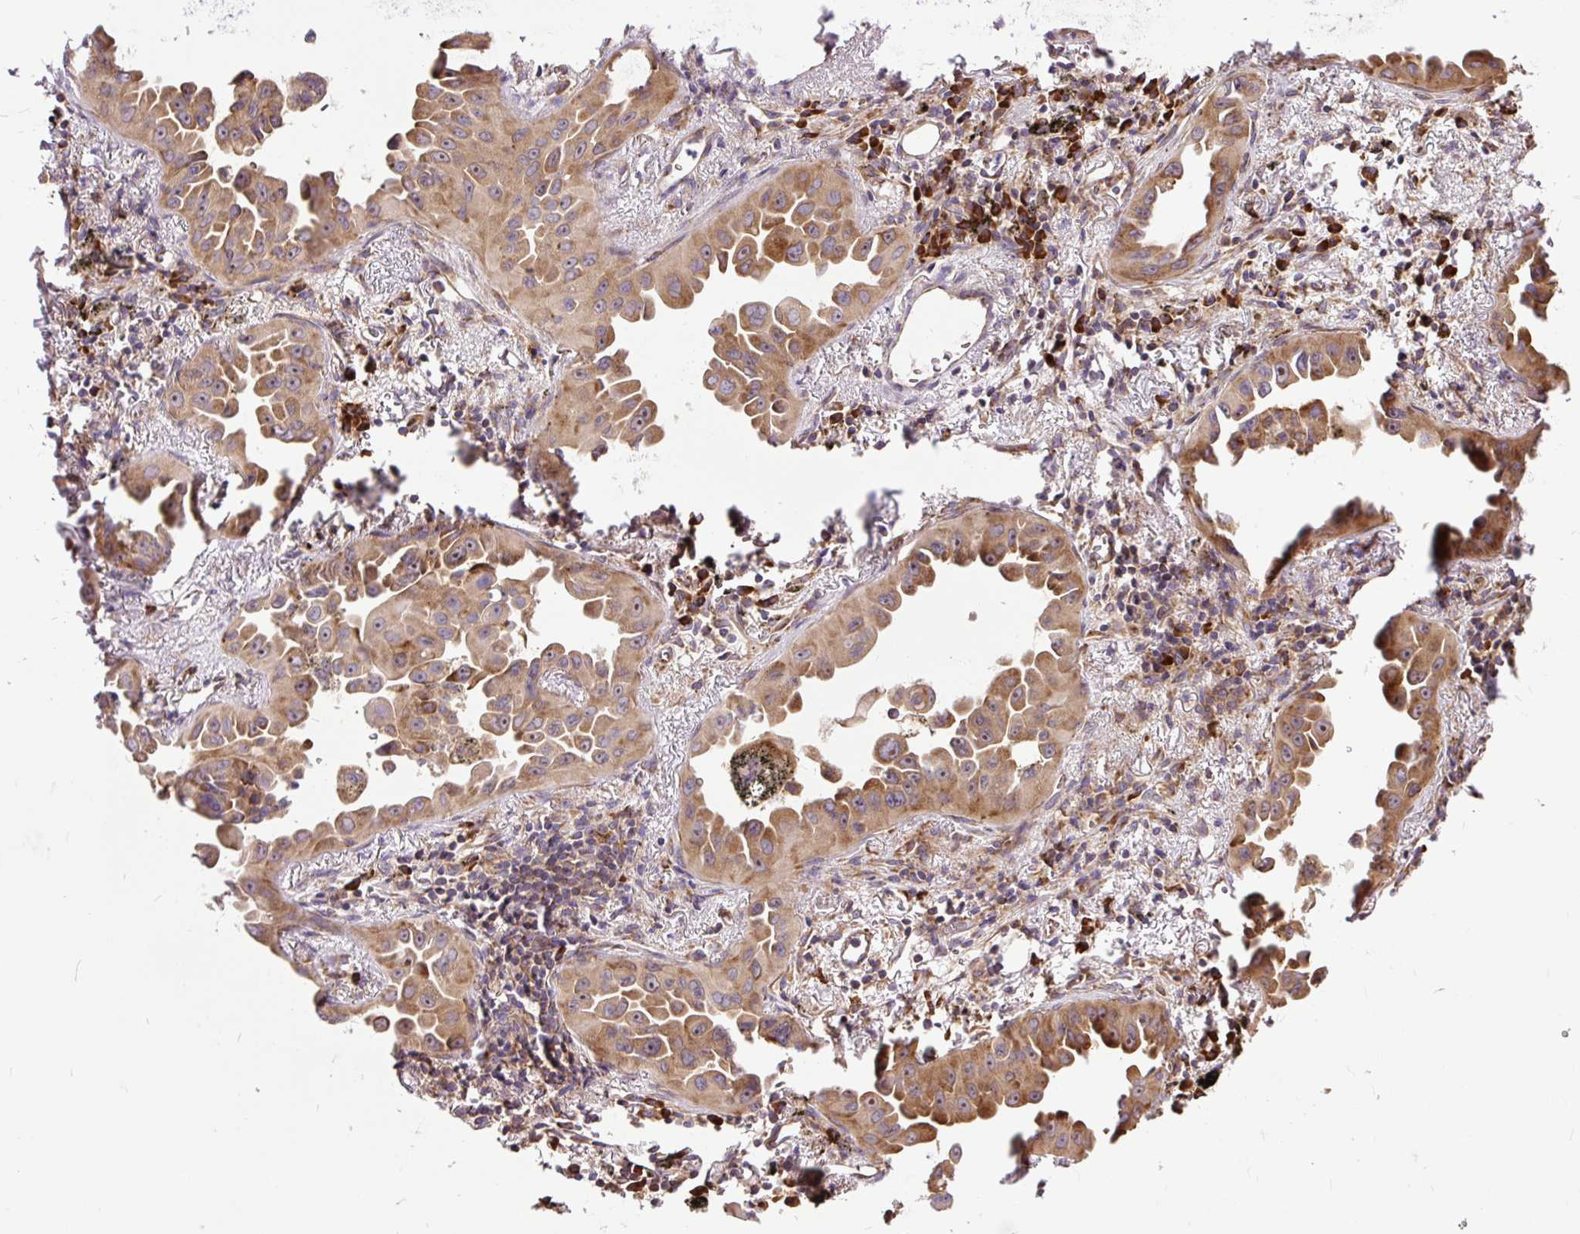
{"staining": {"intensity": "moderate", "quantity": ">75%", "location": "cytoplasmic/membranous"}, "tissue": "lung cancer", "cell_type": "Tumor cells", "image_type": "cancer", "snomed": [{"axis": "morphology", "description": "Adenocarcinoma, NOS"}, {"axis": "topography", "description": "Lung"}], "caption": "Immunohistochemical staining of human lung adenocarcinoma exhibits moderate cytoplasmic/membranous protein staining in about >75% of tumor cells.", "gene": "RPS5", "patient": {"sex": "male", "age": 68}}